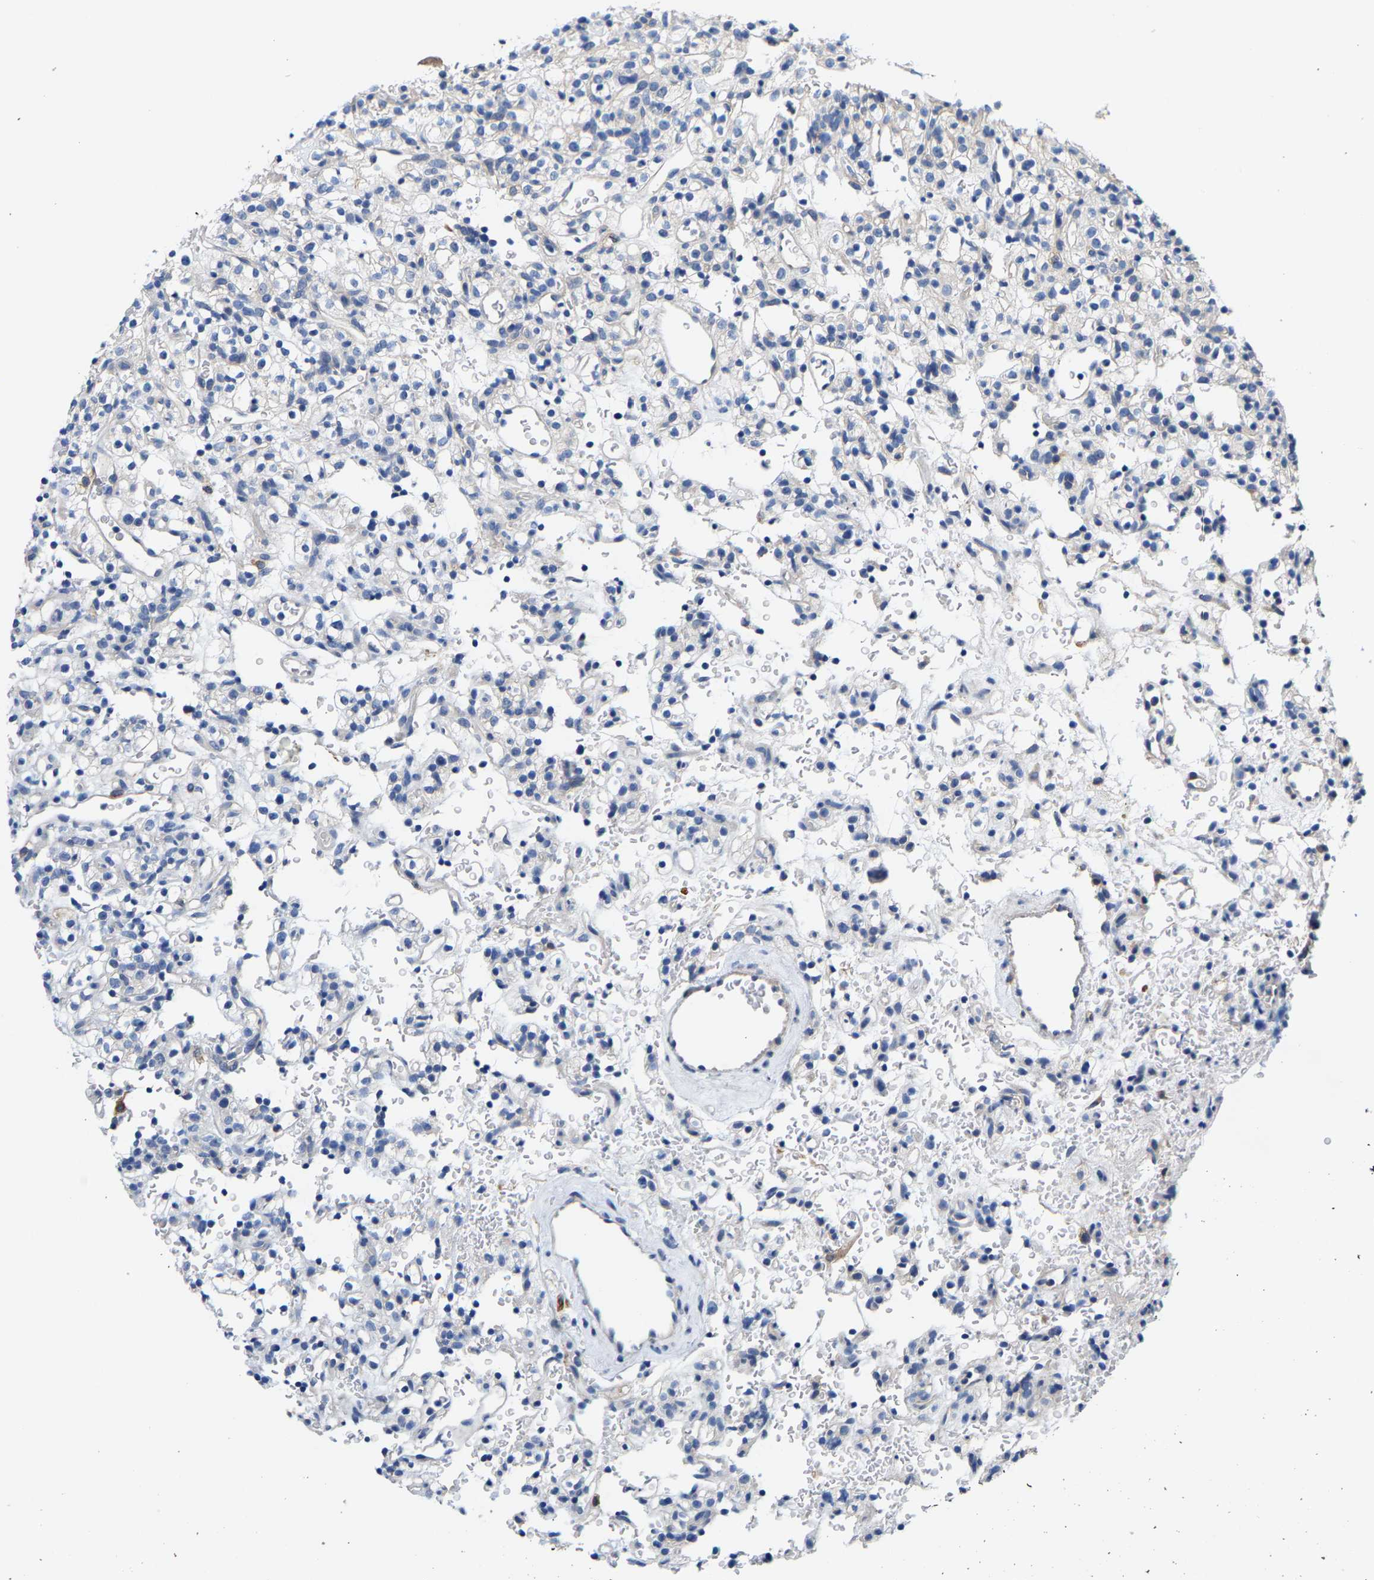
{"staining": {"intensity": "negative", "quantity": "none", "location": "none"}, "tissue": "renal cancer", "cell_type": "Tumor cells", "image_type": "cancer", "snomed": [{"axis": "morphology", "description": "Normal tissue, NOS"}, {"axis": "morphology", "description": "Adenocarcinoma, NOS"}, {"axis": "topography", "description": "Kidney"}], "caption": "Immunohistochemistry histopathology image of neoplastic tissue: human renal cancer (adenocarcinoma) stained with DAB demonstrates no significant protein expression in tumor cells.", "gene": "DSCAM", "patient": {"sex": "female", "age": 72}}